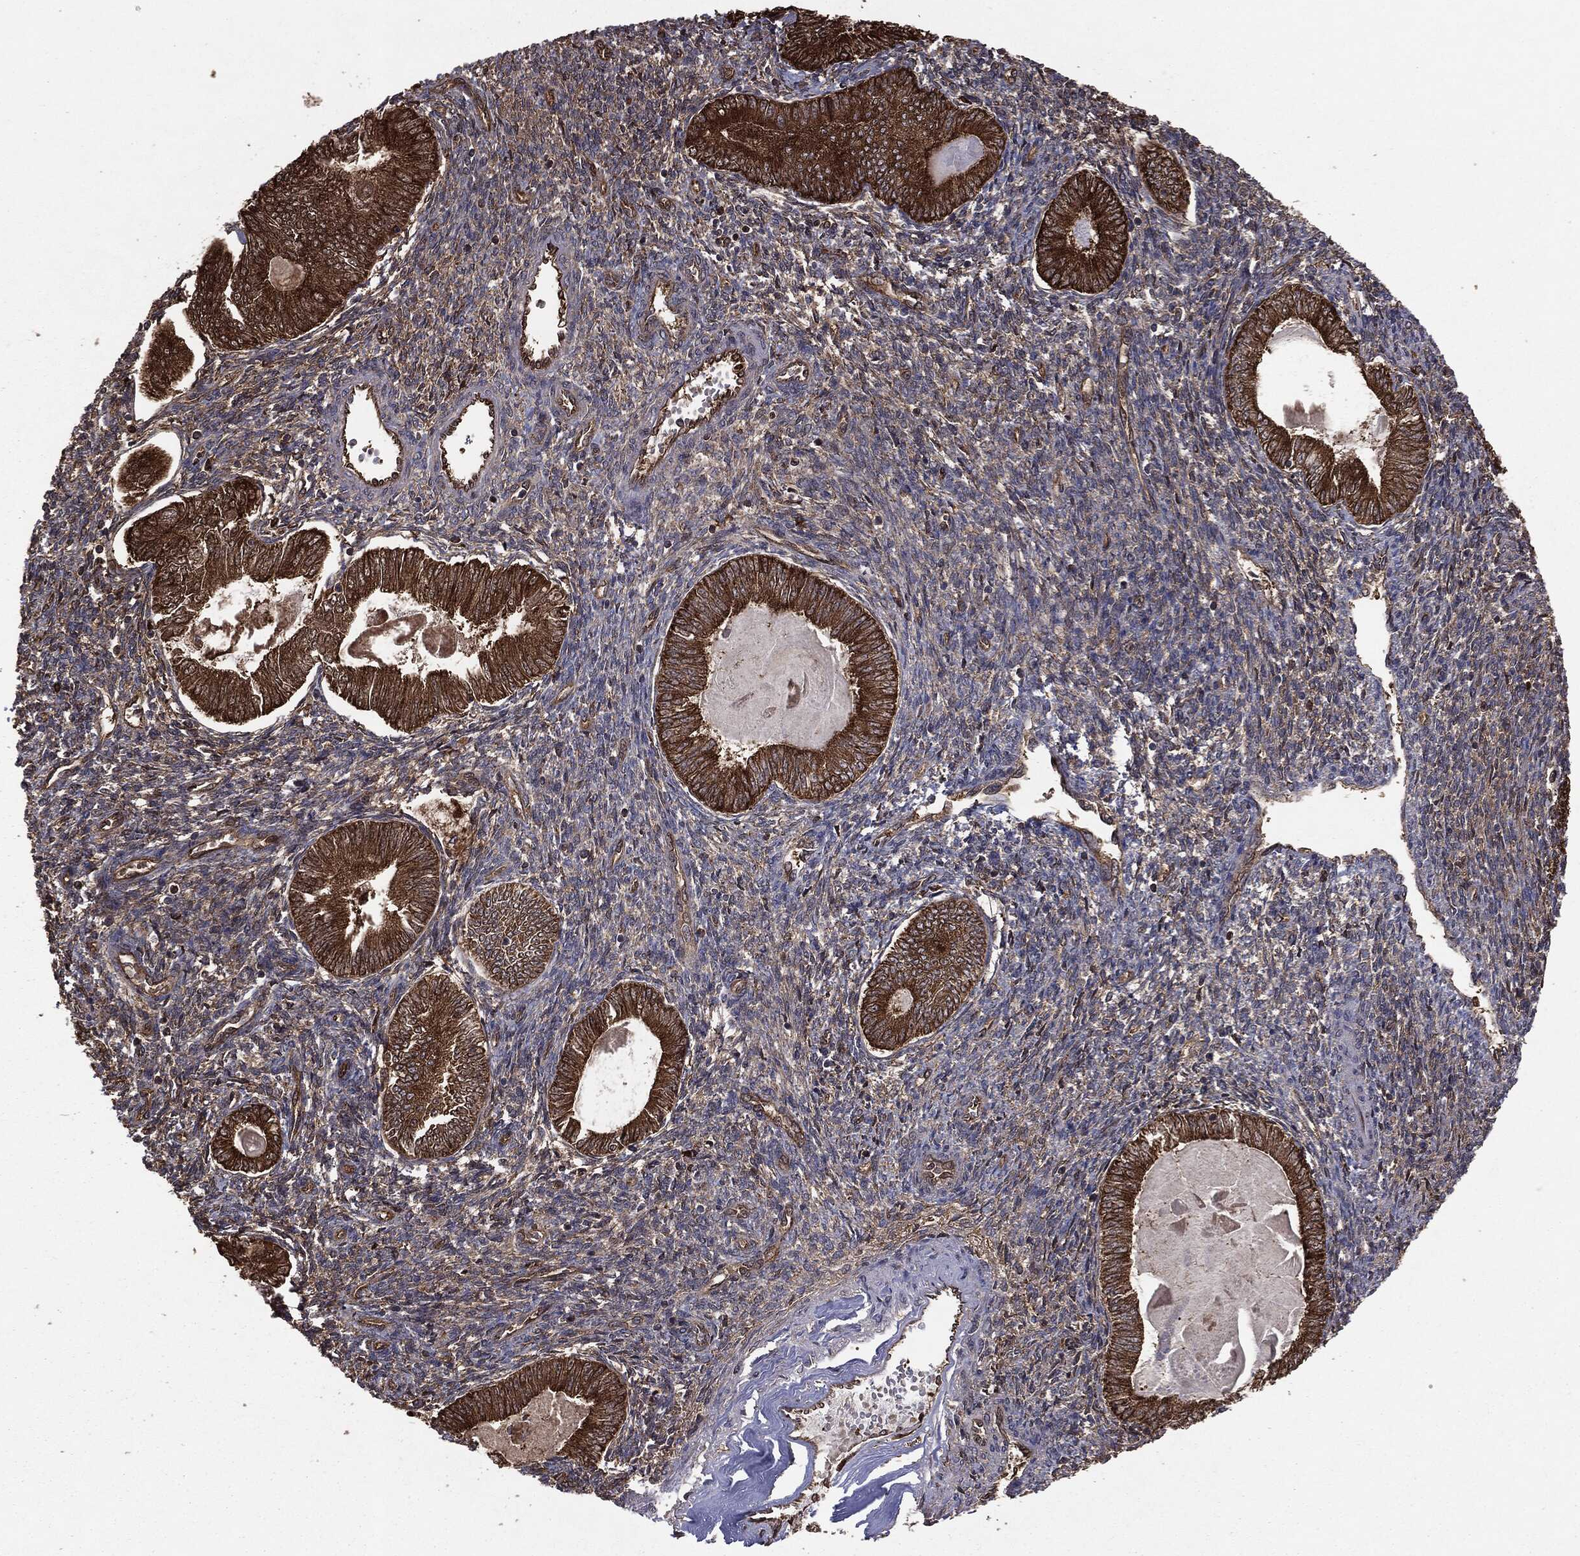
{"staining": {"intensity": "strong", "quantity": ">75%", "location": "cytoplasmic/membranous"}, "tissue": "endometrial cancer", "cell_type": "Tumor cells", "image_type": "cancer", "snomed": [{"axis": "morphology", "description": "Carcinoma, NOS"}, {"axis": "topography", "description": "Uterus"}], "caption": "A brown stain shows strong cytoplasmic/membranous expression of a protein in carcinoma (endometrial) tumor cells.", "gene": "NME1", "patient": {"sex": "female", "age": 76}}